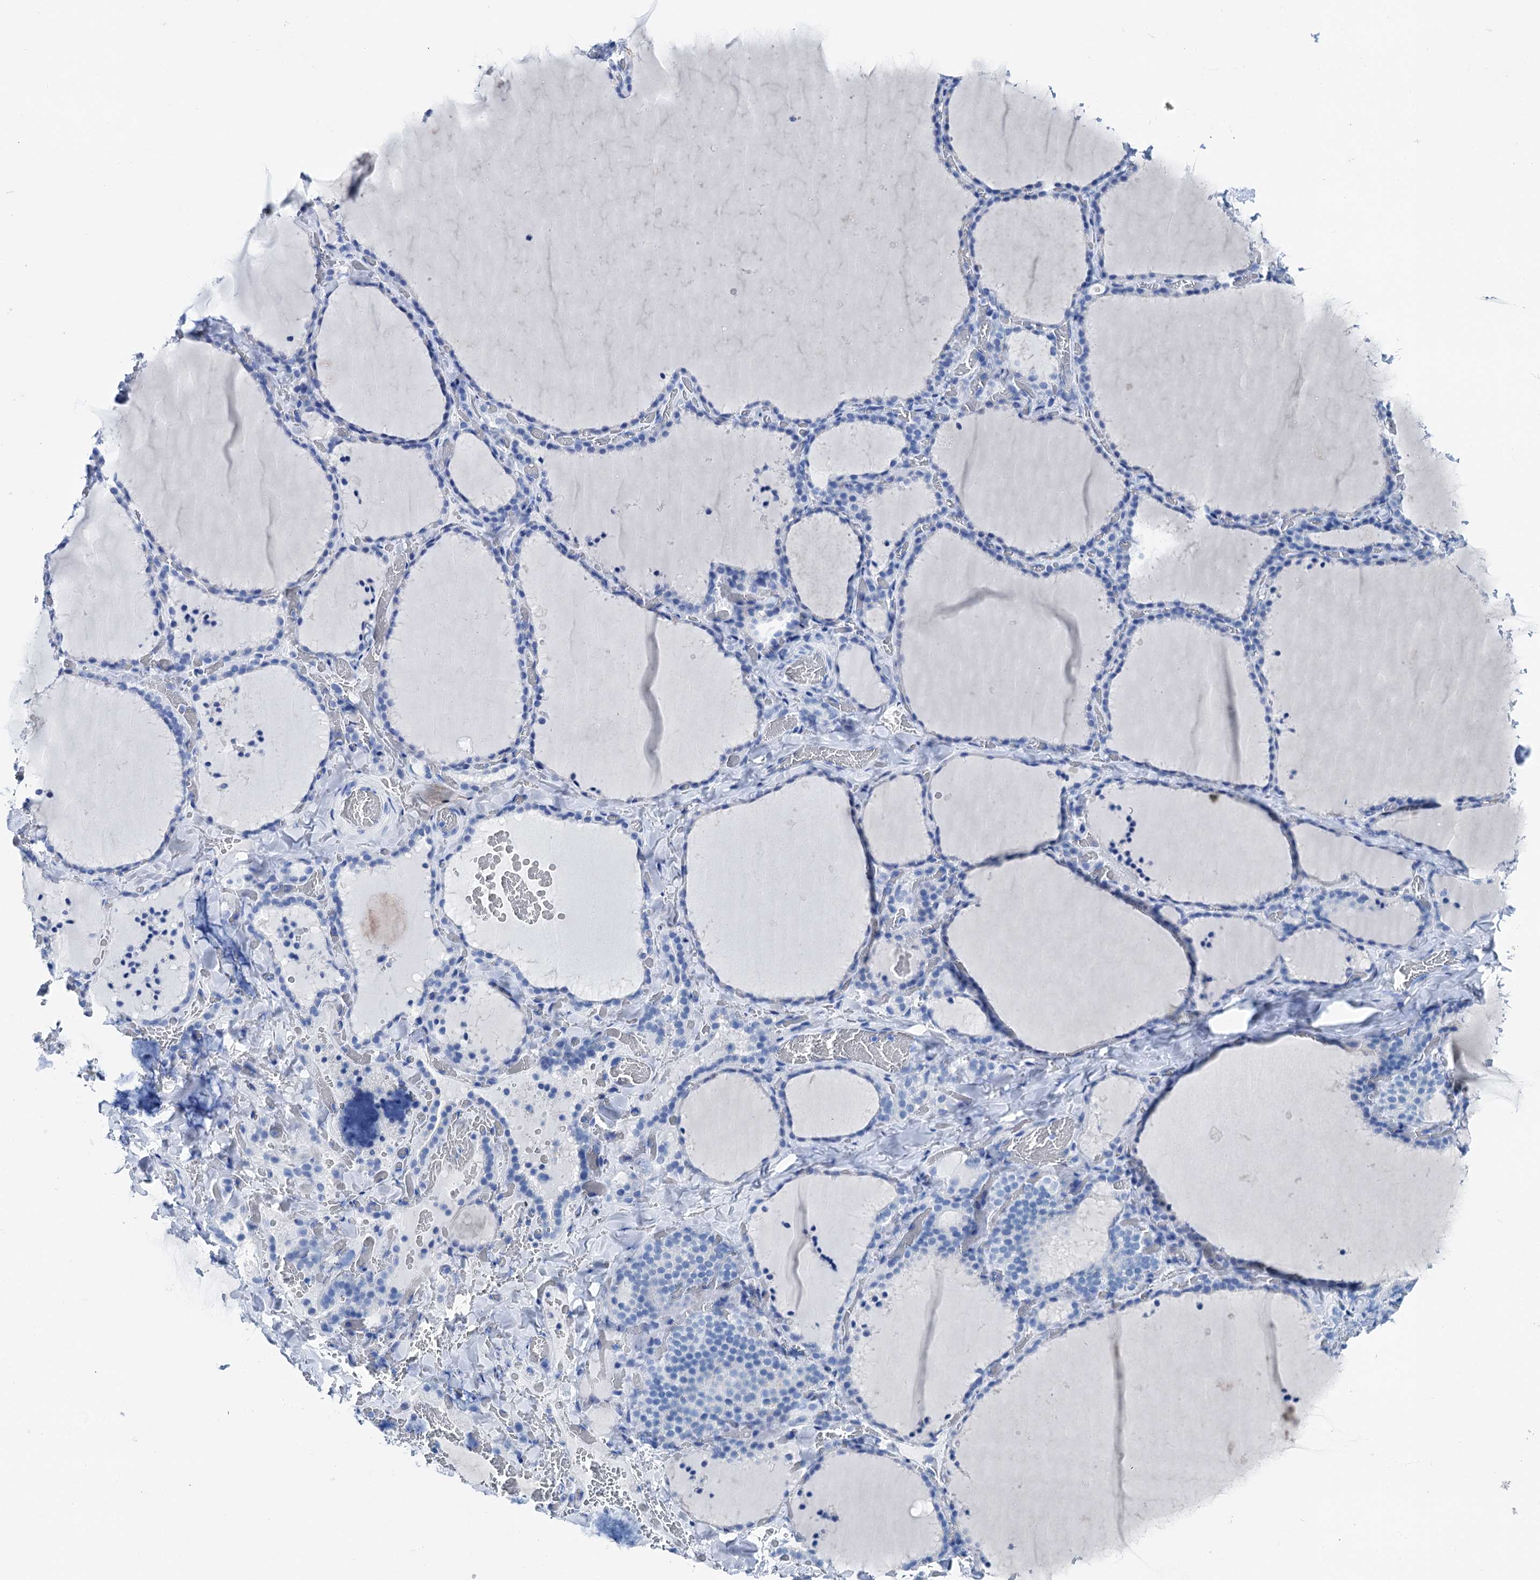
{"staining": {"intensity": "negative", "quantity": "none", "location": "none"}, "tissue": "thyroid gland", "cell_type": "Glandular cells", "image_type": "normal", "snomed": [{"axis": "morphology", "description": "Normal tissue, NOS"}, {"axis": "topography", "description": "Thyroid gland"}], "caption": "Image shows no protein staining in glandular cells of benign thyroid gland.", "gene": "BRINP1", "patient": {"sex": "female", "age": 22}}